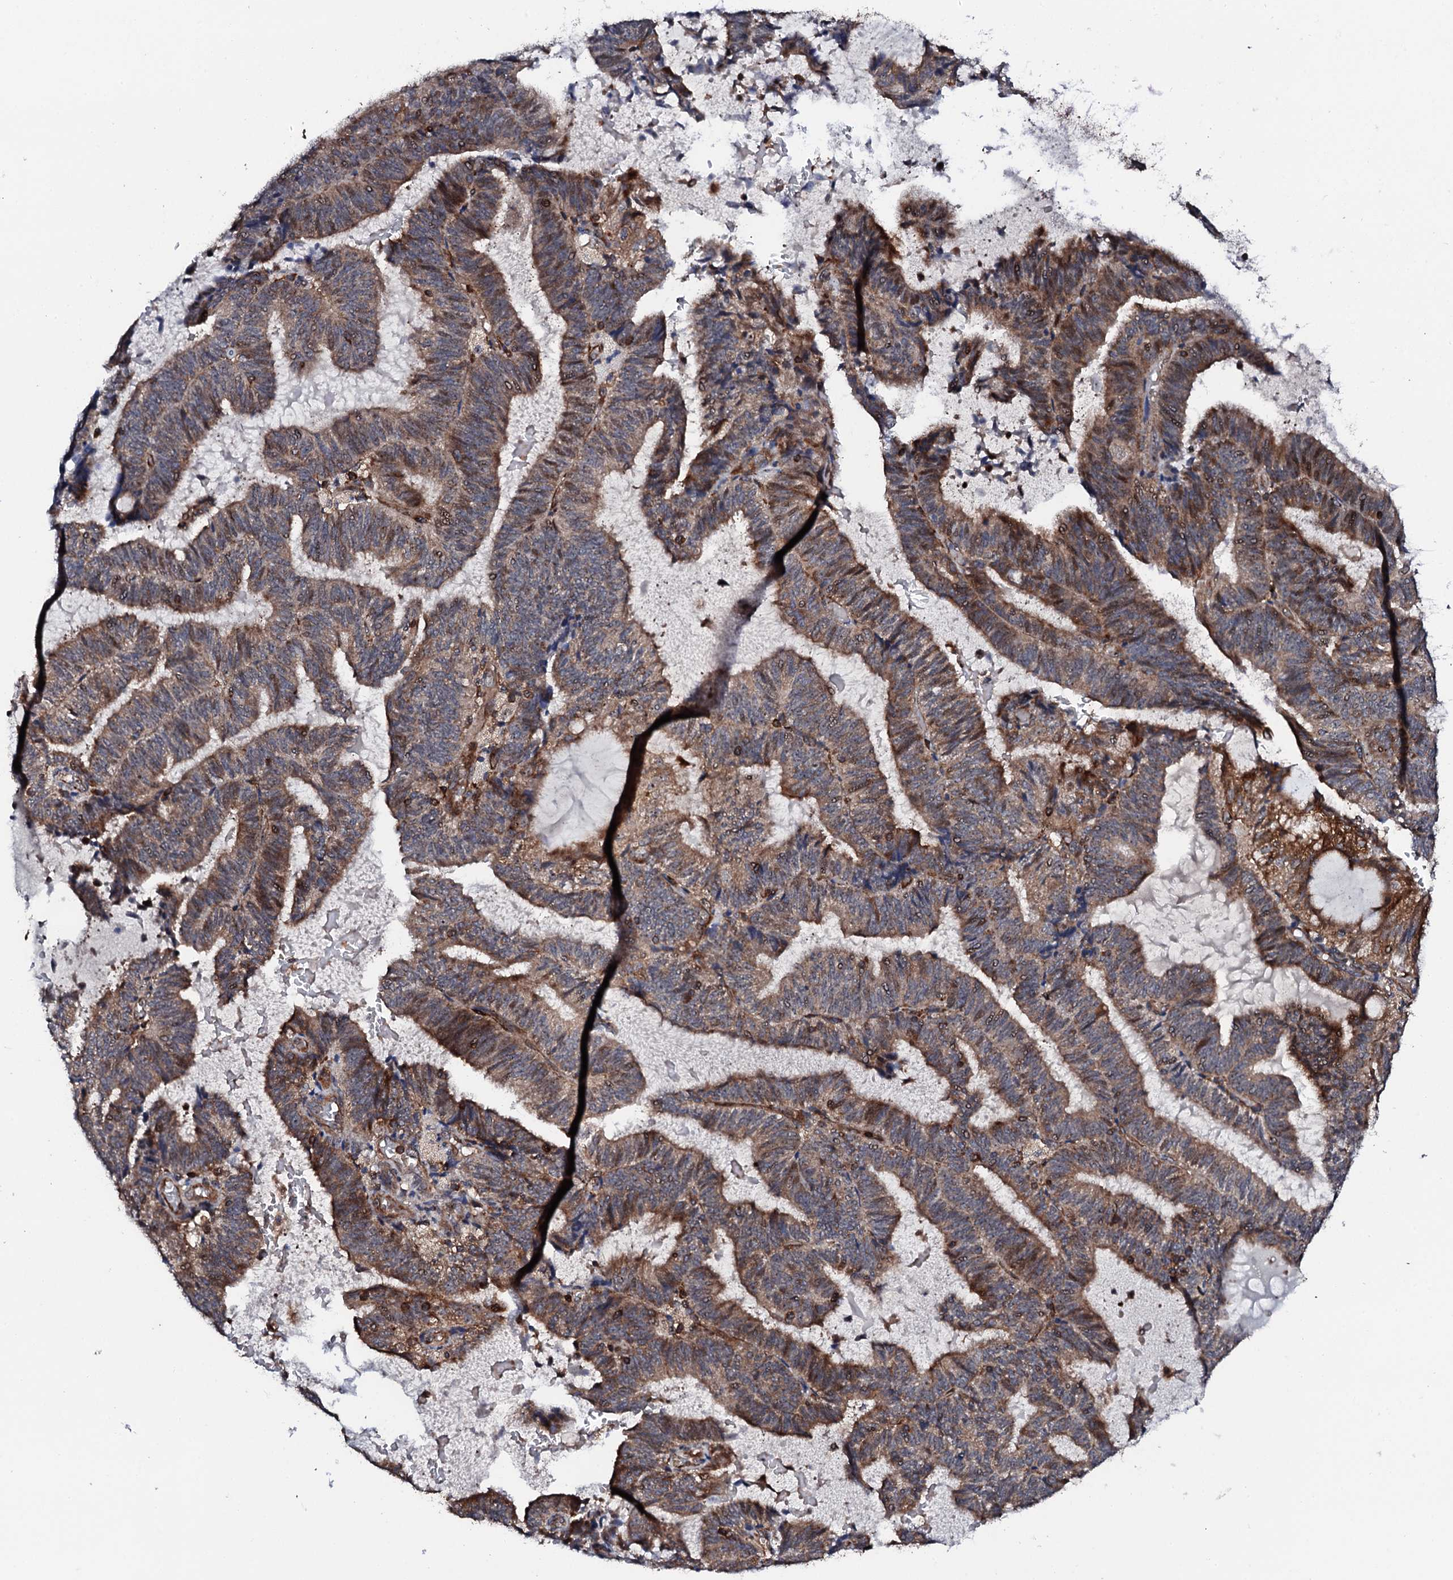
{"staining": {"intensity": "moderate", "quantity": ">75%", "location": "cytoplasmic/membranous,nuclear"}, "tissue": "endometrial cancer", "cell_type": "Tumor cells", "image_type": "cancer", "snomed": [{"axis": "morphology", "description": "Adenocarcinoma, NOS"}, {"axis": "topography", "description": "Endometrium"}], "caption": "Moderate cytoplasmic/membranous and nuclear protein expression is seen in about >75% of tumor cells in endometrial cancer (adenocarcinoma). Using DAB (brown) and hematoxylin (blue) stains, captured at high magnification using brightfield microscopy.", "gene": "GTPBP4", "patient": {"sex": "female", "age": 81}}